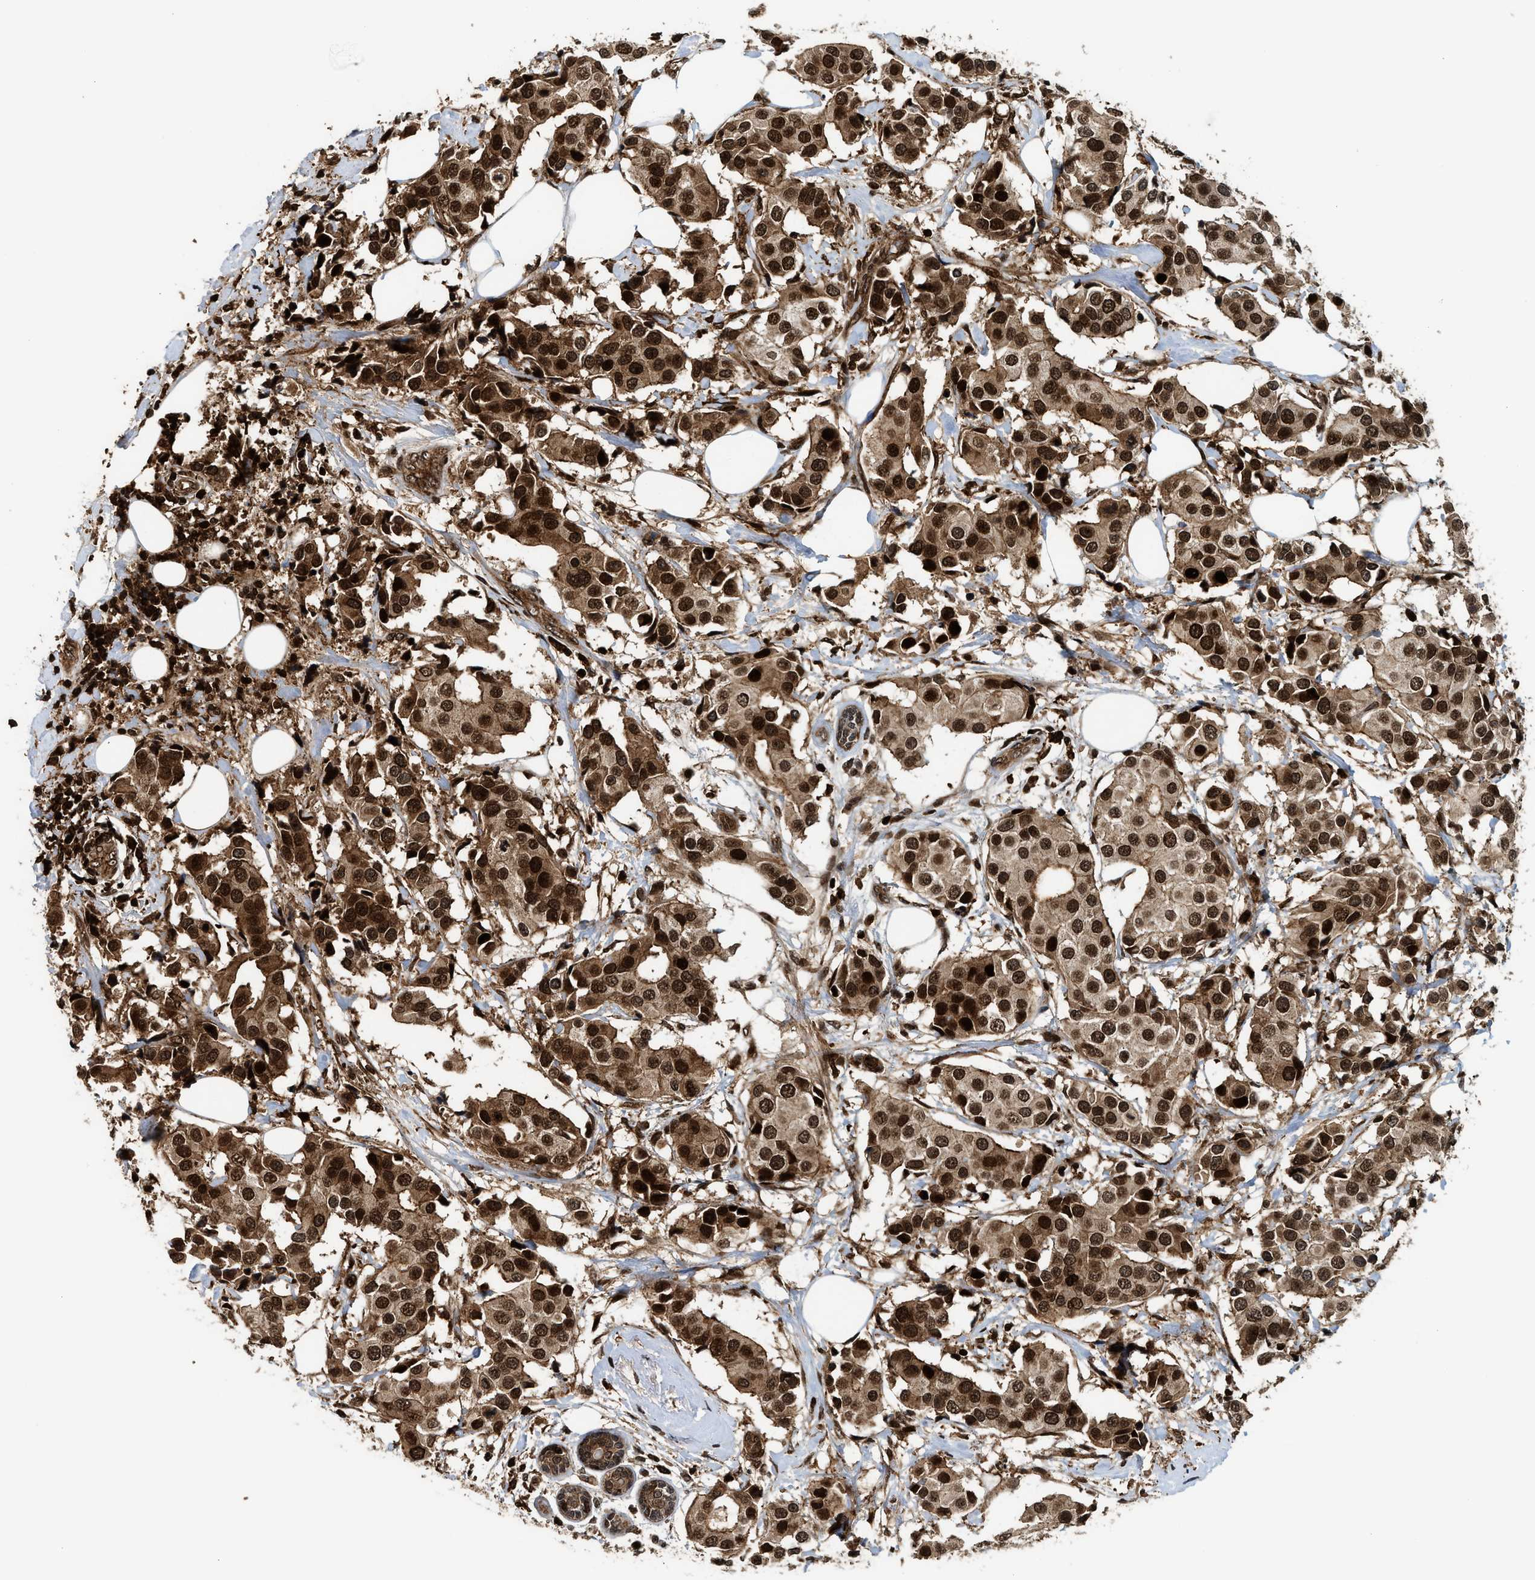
{"staining": {"intensity": "strong", "quantity": ">75%", "location": "cytoplasmic/membranous,nuclear"}, "tissue": "breast cancer", "cell_type": "Tumor cells", "image_type": "cancer", "snomed": [{"axis": "morphology", "description": "Normal tissue, NOS"}, {"axis": "morphology", "description": "Duct carcinoma"}, {"axis": "topography", "description": "Breast"}], "caption": "Brown immunohistochemical staining in breast infiltrating ductal carcinoma displays strong cytoplasmic/membranous and nuclear positivity in about >75% of tumor cells. The protein of interest is shown in brown color, while the nuclei are stained blue.", "gene": "MDM2", "patient": {"sex": "female", "age": 39}}